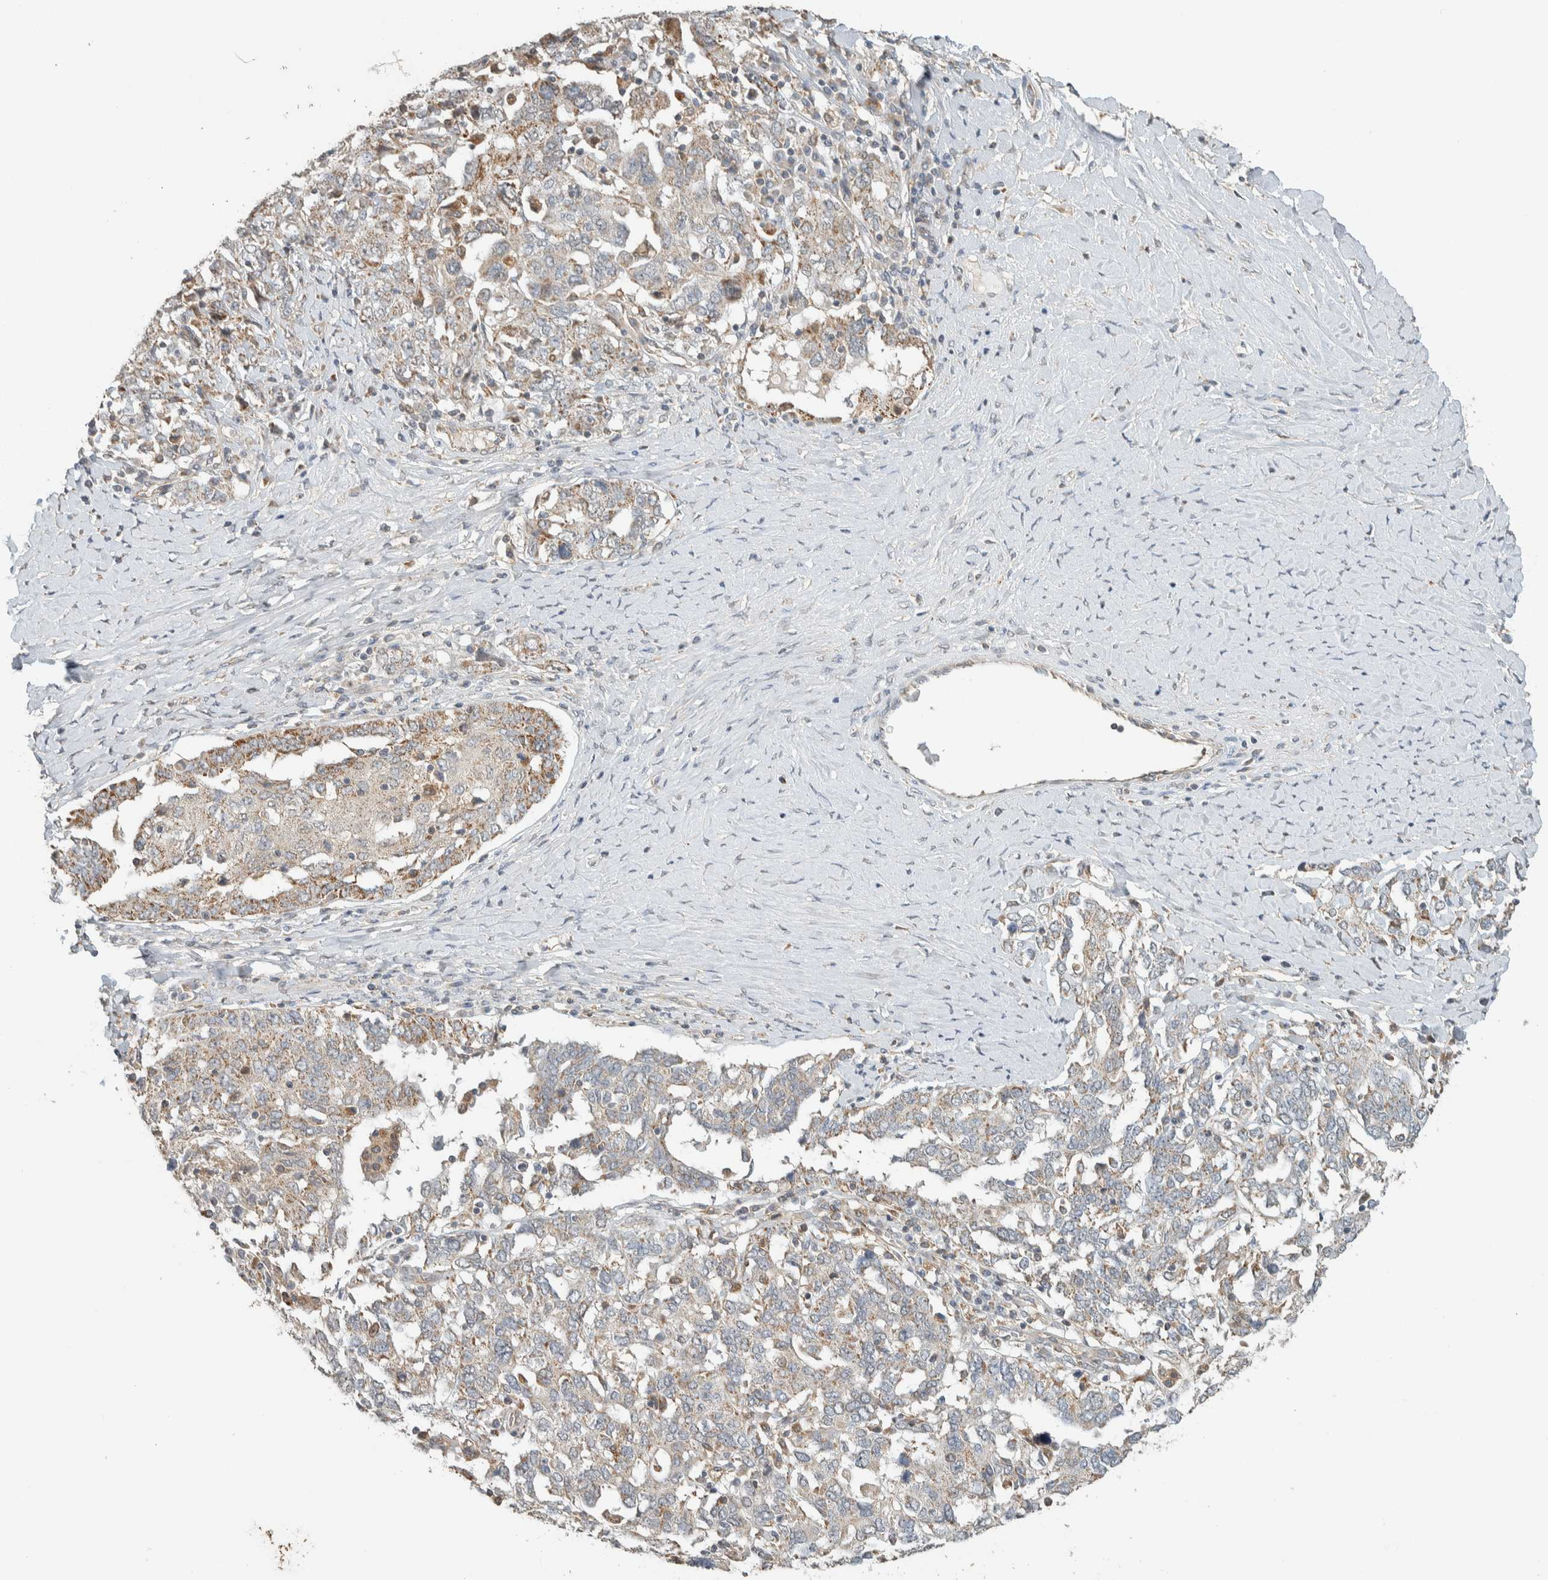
{"staining": {"intensity": "weak", "quantity": "25%-75%", "location": "cytoplasmic/membranous"}, "tissue": "ovarian cancer", "cell_type": "Tumor cells", "image_type": "cancer", "snomed": [{"axis": "morphology", "description": "Carcinoma, endometroid"}, {"axis": "topography", "description": "Ovary"}], "caption": "High-power microscopy captured an immunohistochemistry image of endometroid carcinoma (ovarian), revealing weak cytoplasmic/membranous positivity in approximately 25%-75% of tumor cells. The staining was performed using DAB (3,3'-diaminobenzidine), with brown indicating positive protein expression. Nuclei are stained blue with hematoxylin.", "gene": "PDE7B", "patient": {"sex": "female", "age": 62}}